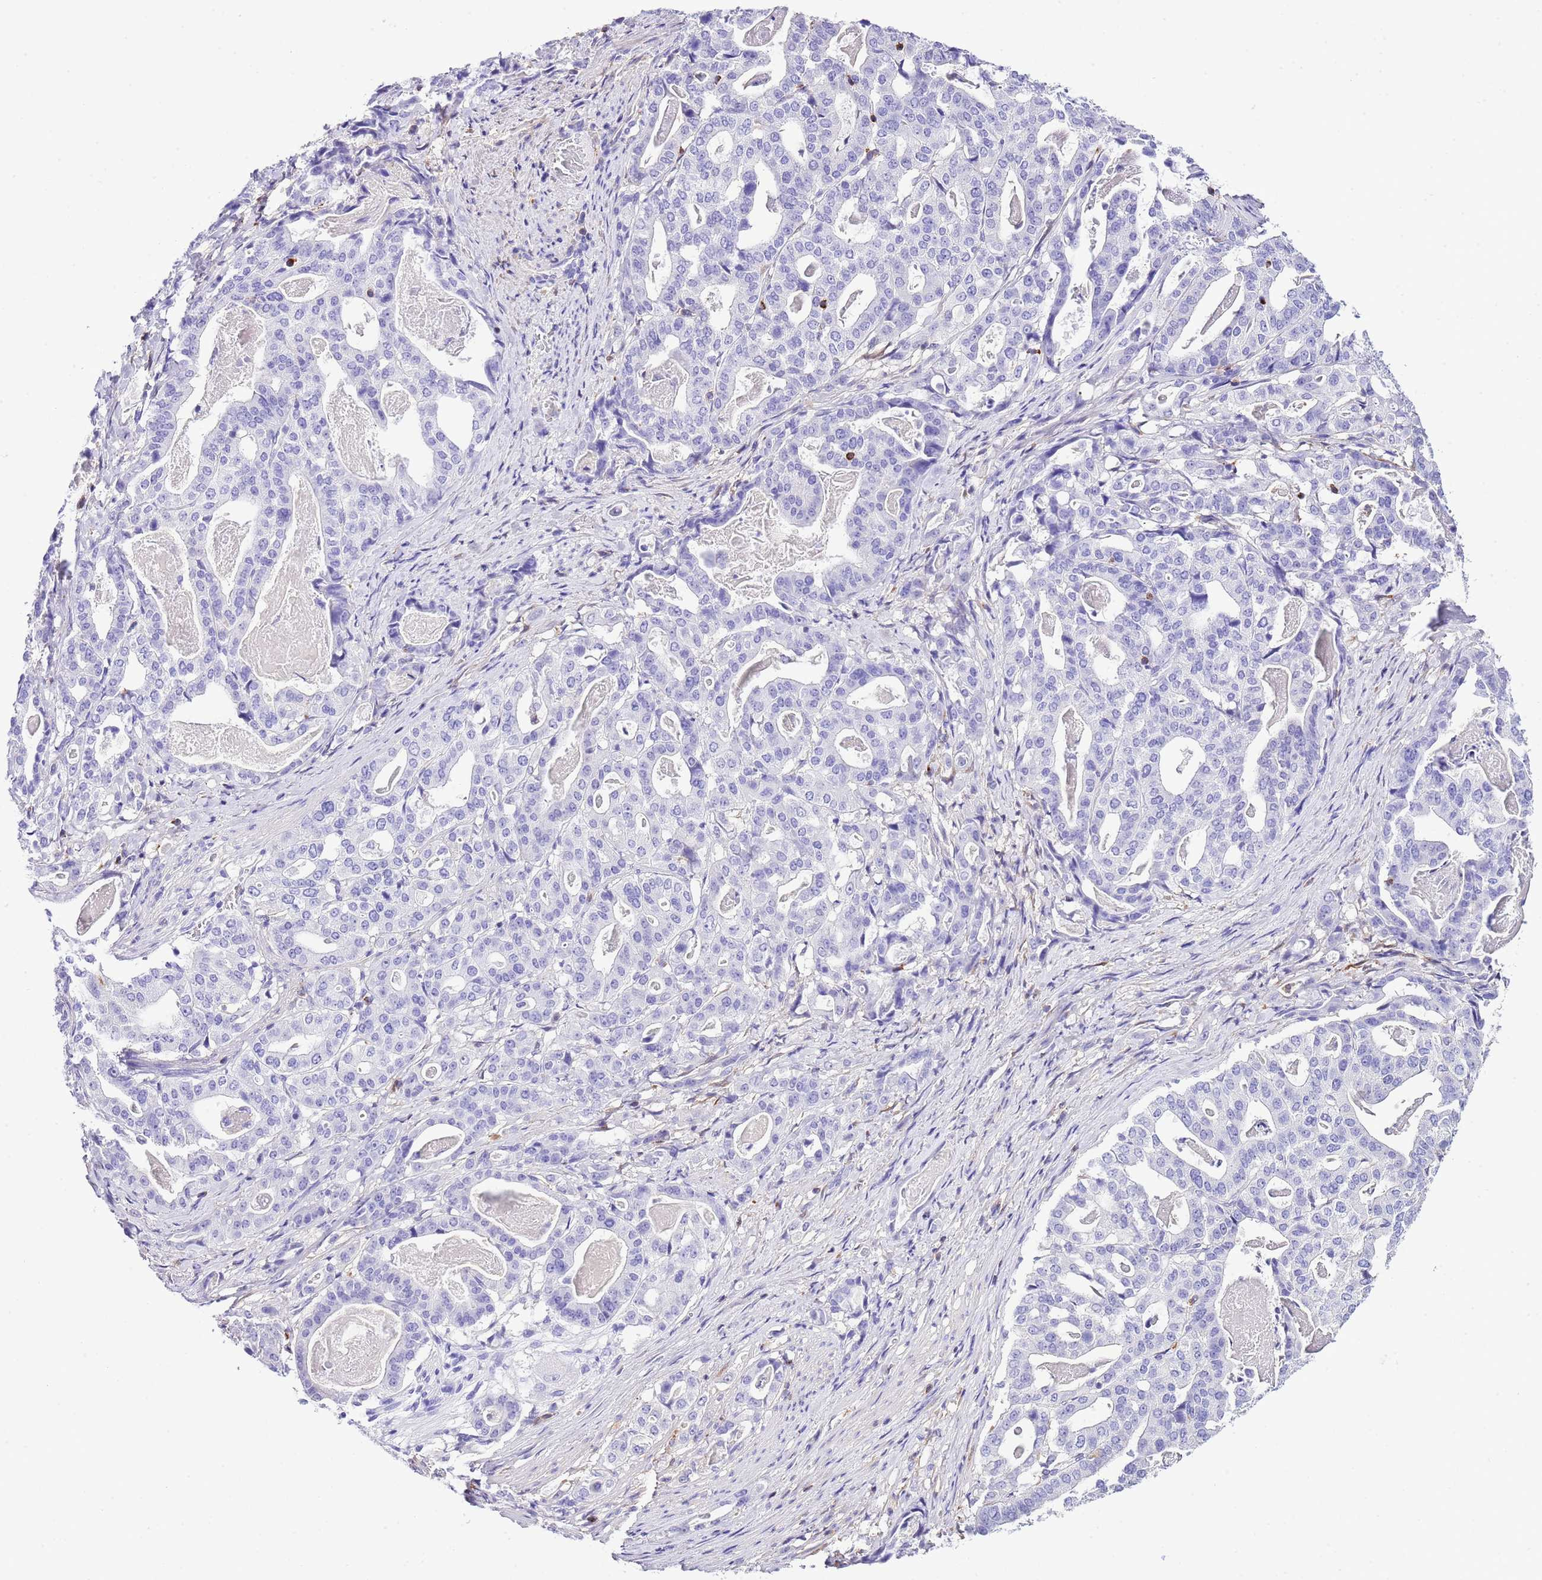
{"staining": {"intensity": "negative", "quantity": "none", "location": "none"}, "tissue": "stomach cancer", "cell_type": "Tumor cells", "image_type": "cancer", "snomed": [{"axis": "morphology", "description": "Adenocarcinoma, NOS"}, {"axis": "topography", "description": "Stomach"}], "caption": "This is an immunohistochemistry (IHC) micrograph of adenocarcinoma (stomach). There is no positivity in tumor cells.", "gene": "CNN2", "patient": {"sex": "male", "age": 48}}